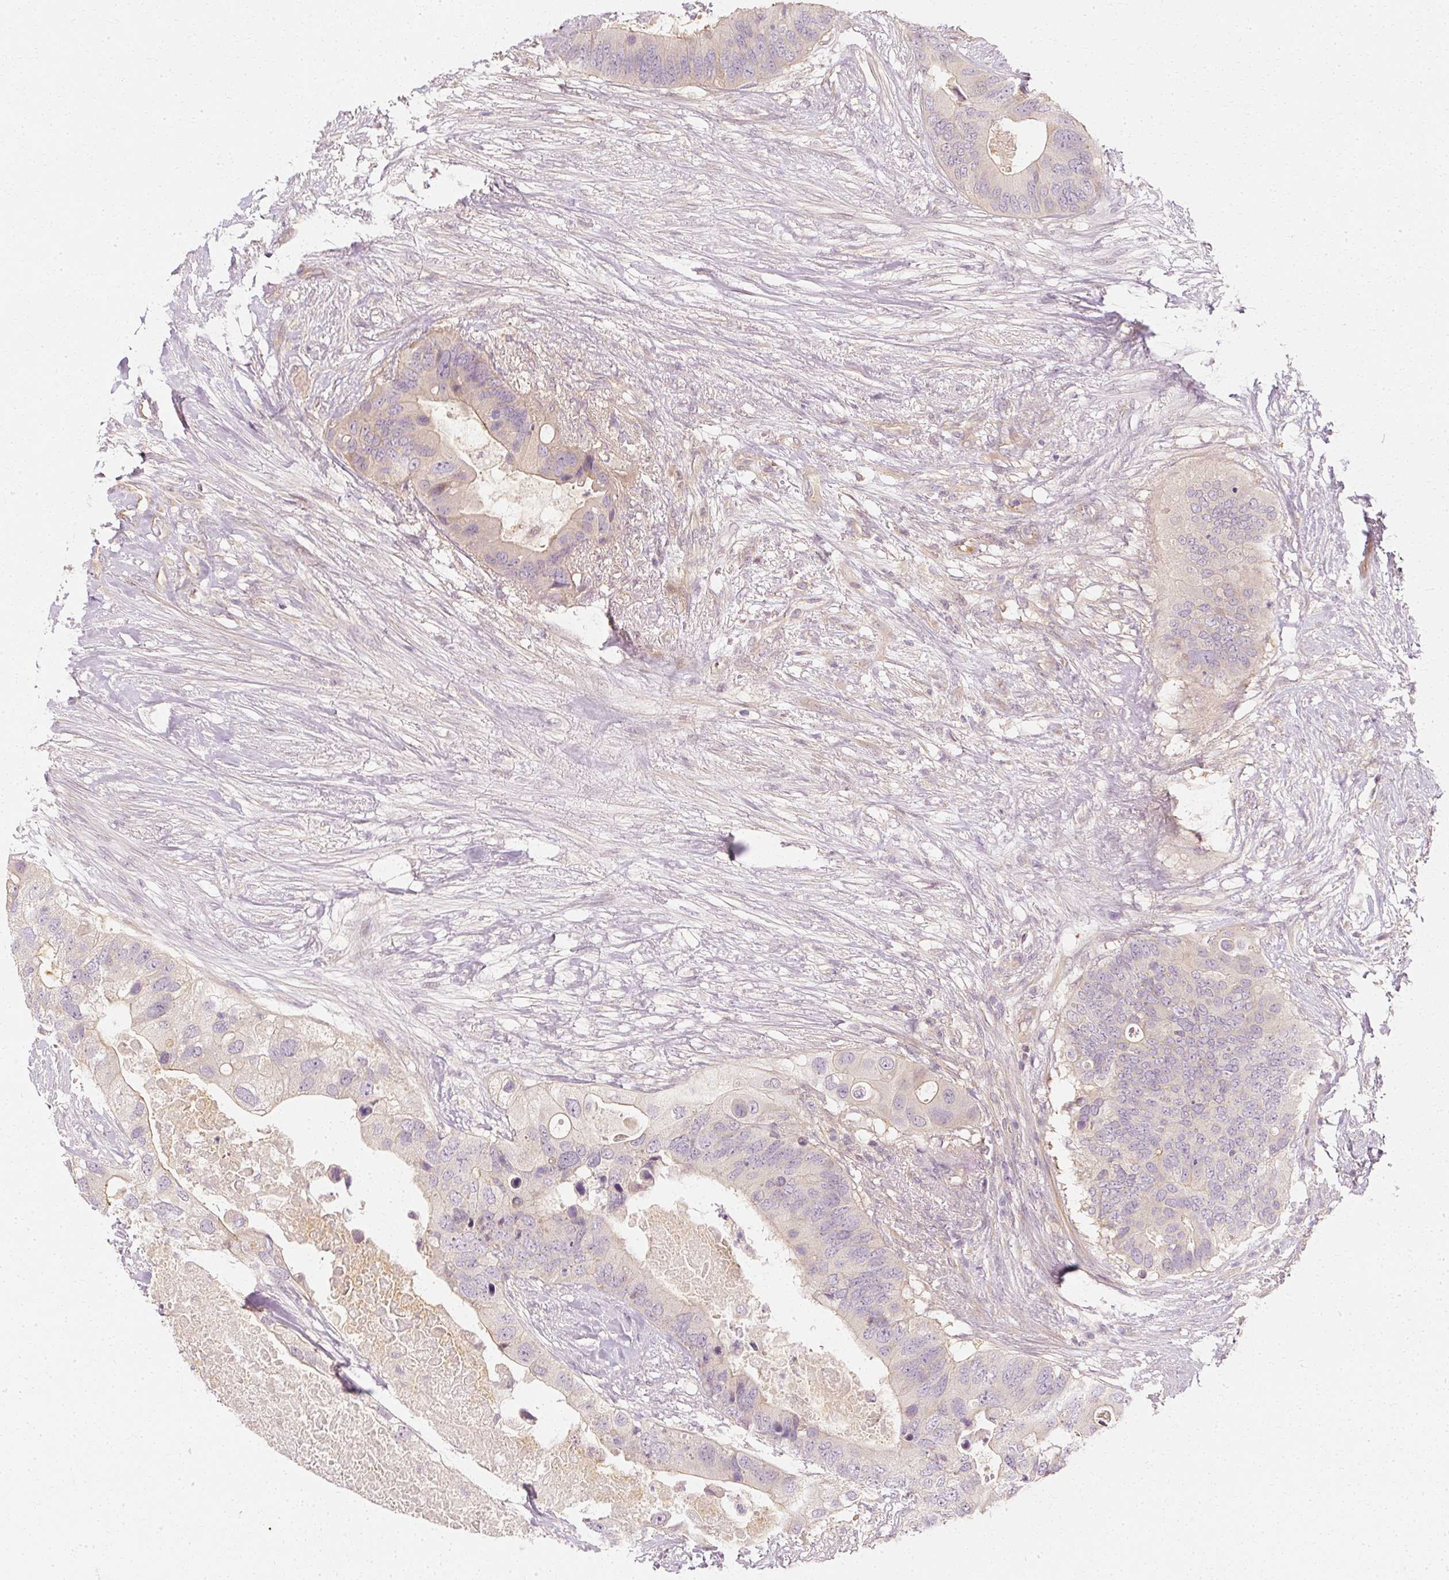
{"staining": {"intensity": "negative", "quantity": "none", "location": "none"}, "tissue": "colorectal cancer", "cell_type": "Tumor cells", "image_type": "cancer", "snomed": [{"axis": "morphology", "description": "Adenocarcinoma, NOS"}, {"axis": "topography", "description": "Colon"}], "caption": "High magnification brightfield microscopy of adenocarcinoma (colorectal) stained with DAB (3,3'-diaminobenzidine) (brown) and counterstained with hematoxylin (blue): tumor cells show no significant positivity.", "gene": "GNAQ", "patient": {"sex": "male", "age": 71}}